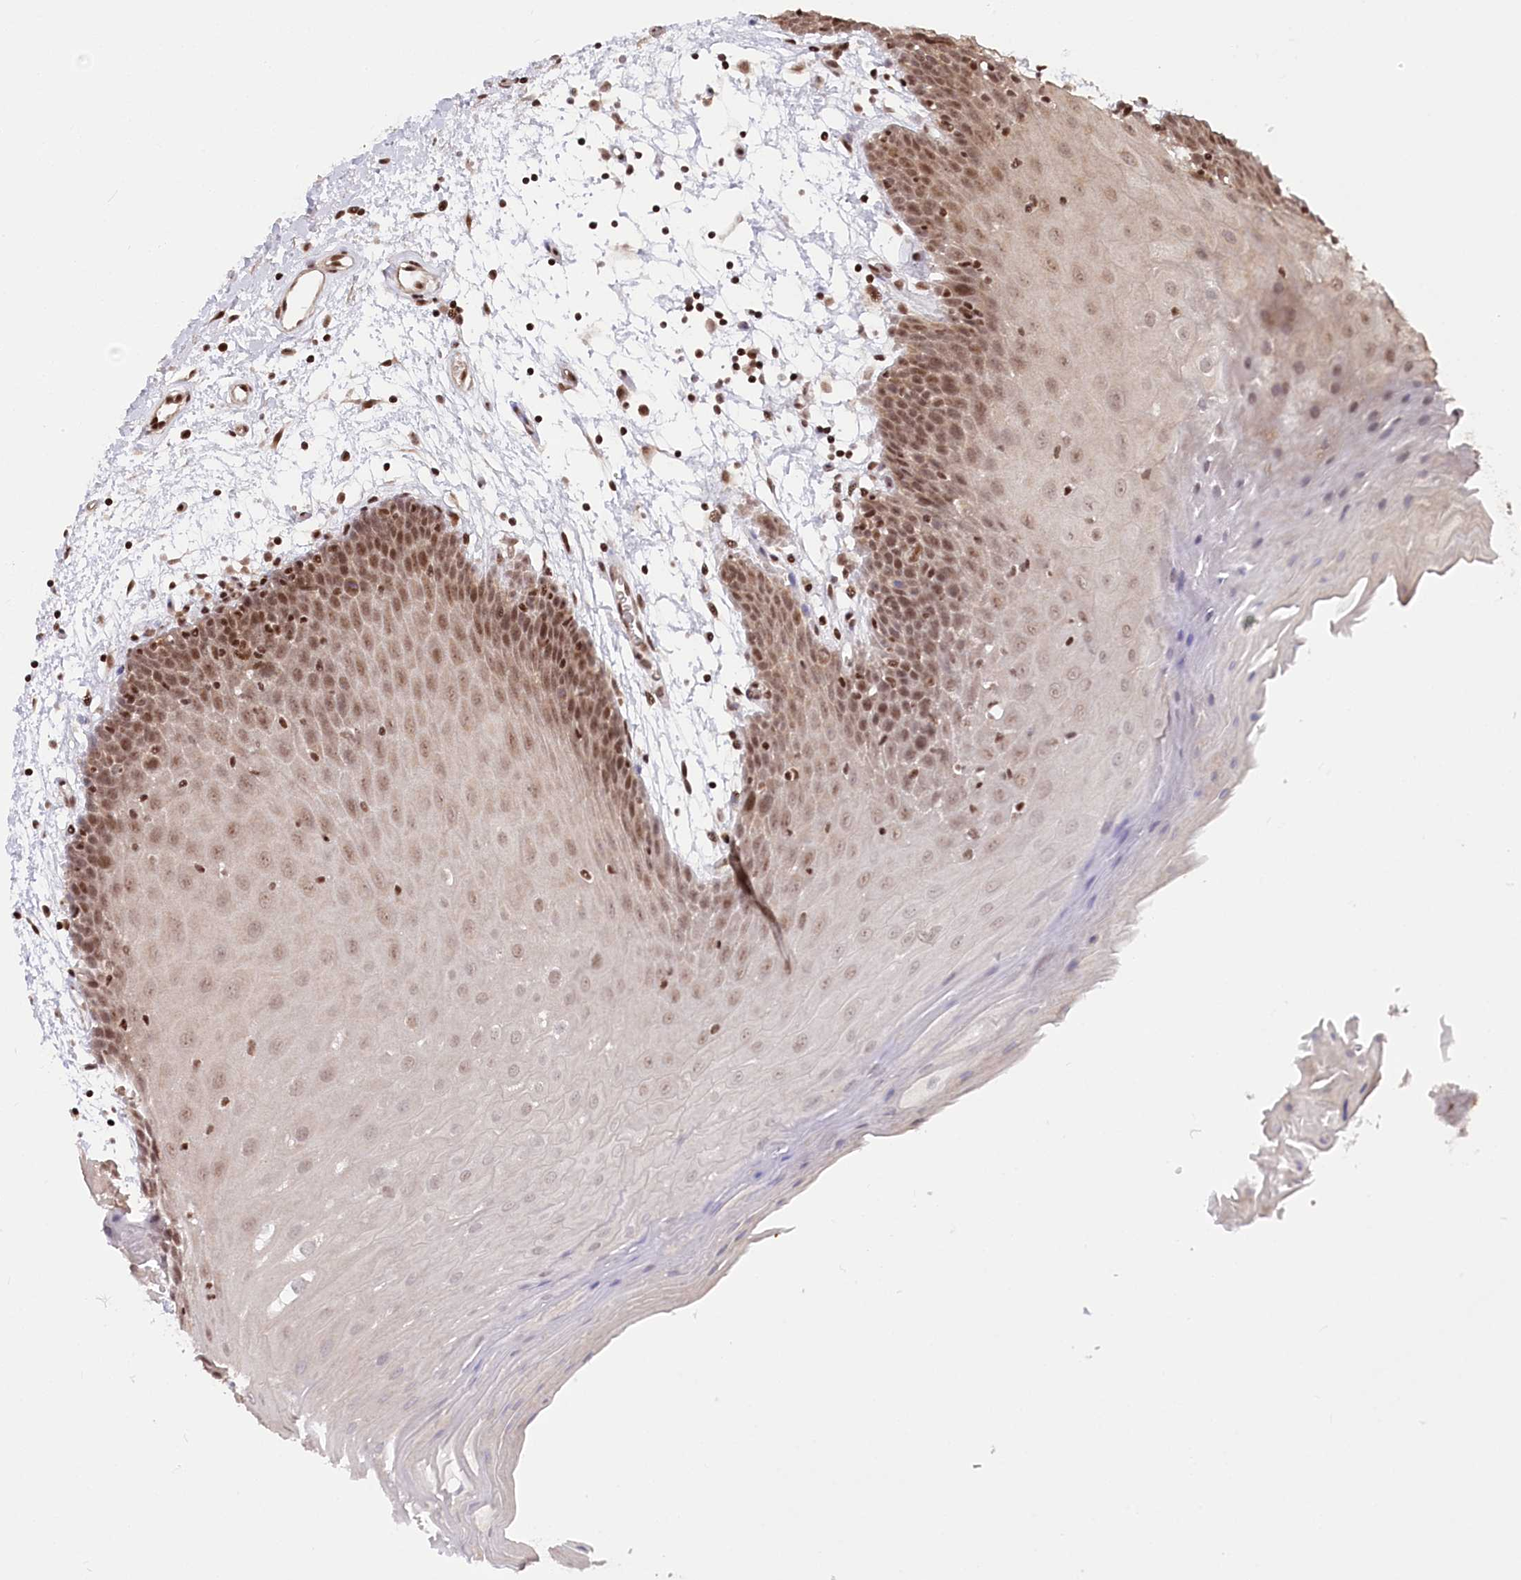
{"staining": {"intensity": "moderate", "quantity": "25%-75%", "location": "nuclear"}, "tissue": "oral mucosa", "cell_type": "Squamous epithelial cells", "image_type": "normal", "snomed": [{"axis": "morphology", "description": "Normal tissue, NOS"}, {"axis": "topography", "description": "Skeletal muscle"}, {"axis": "topography", "description": "Oral tissue"}, {"axis": "topography", "description": "Salivary gland"}, {"axis": "topography", "description": "Peripheral nerve tissue"}], "caption": "High-magnification brightfield microscopy of benign oral mucosa stained with DAB (3,3'-diaminobenzidine) (brown) and counterstained with hematoxylin (blue). squamous epithelial cells exhibit moderate nuclear expression is identified in about25%-75% of cells.", "gene": "CGGBP1", "patient": {"sex": "male", "age": 54}}